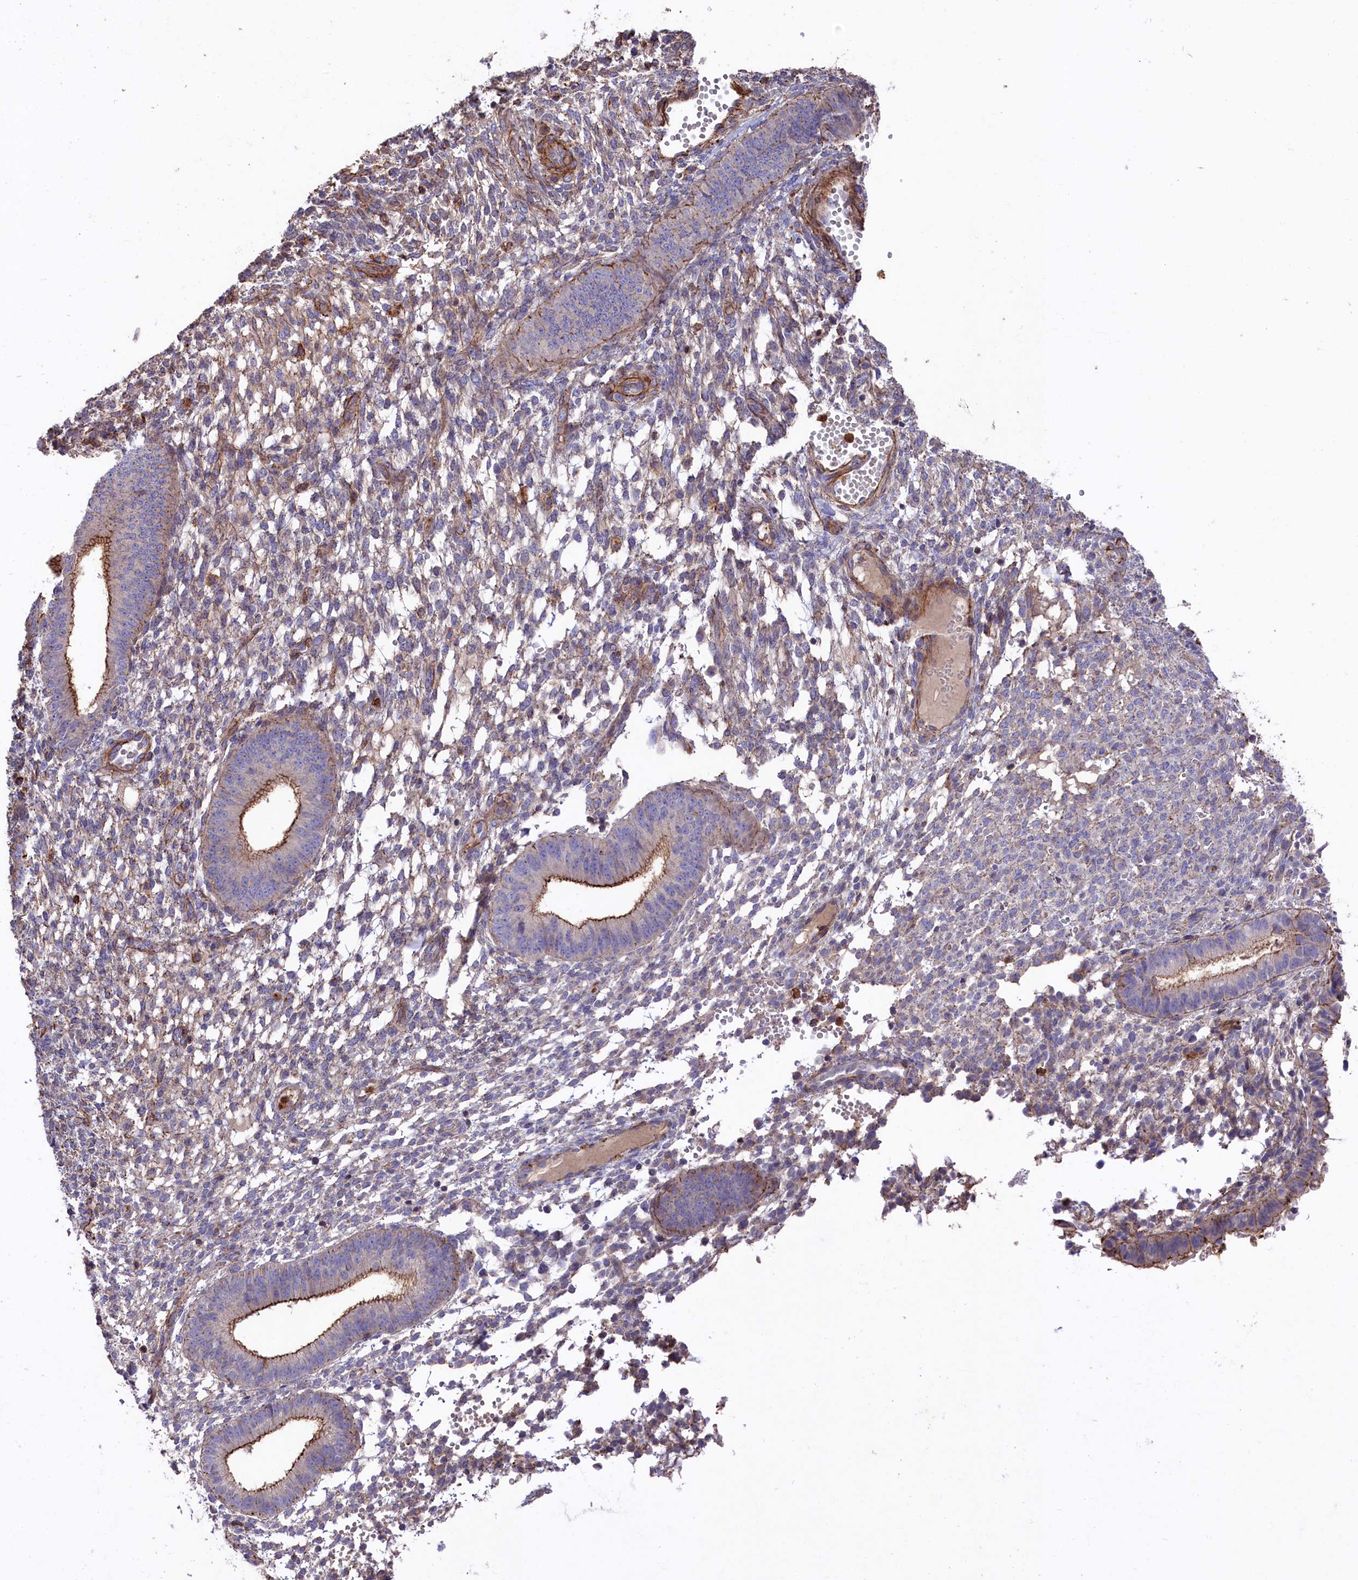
{"staining": {"intensity": "weak", "quantity": "<25%", "location": "cytoplasmic/membranous"}, "tissue": "endometrium", "cell_type": "Cells in endometrial stroma", "image_type": "normal", "snomed": [{"axis": "morphology", "description": "Normal tissue, NOS"}, {"axis": "topography", "description": "Endometrium"}], "caption": "Cells in endometrial stroma show no significant staining in normal endometrium. (DAB (3,3'-diaminobenzidine) immunohistochemistry visualized using brightfield microscopy, high magnification).", "gene": "RAPSN", "patient": {"sex": "female", "age": 49}}